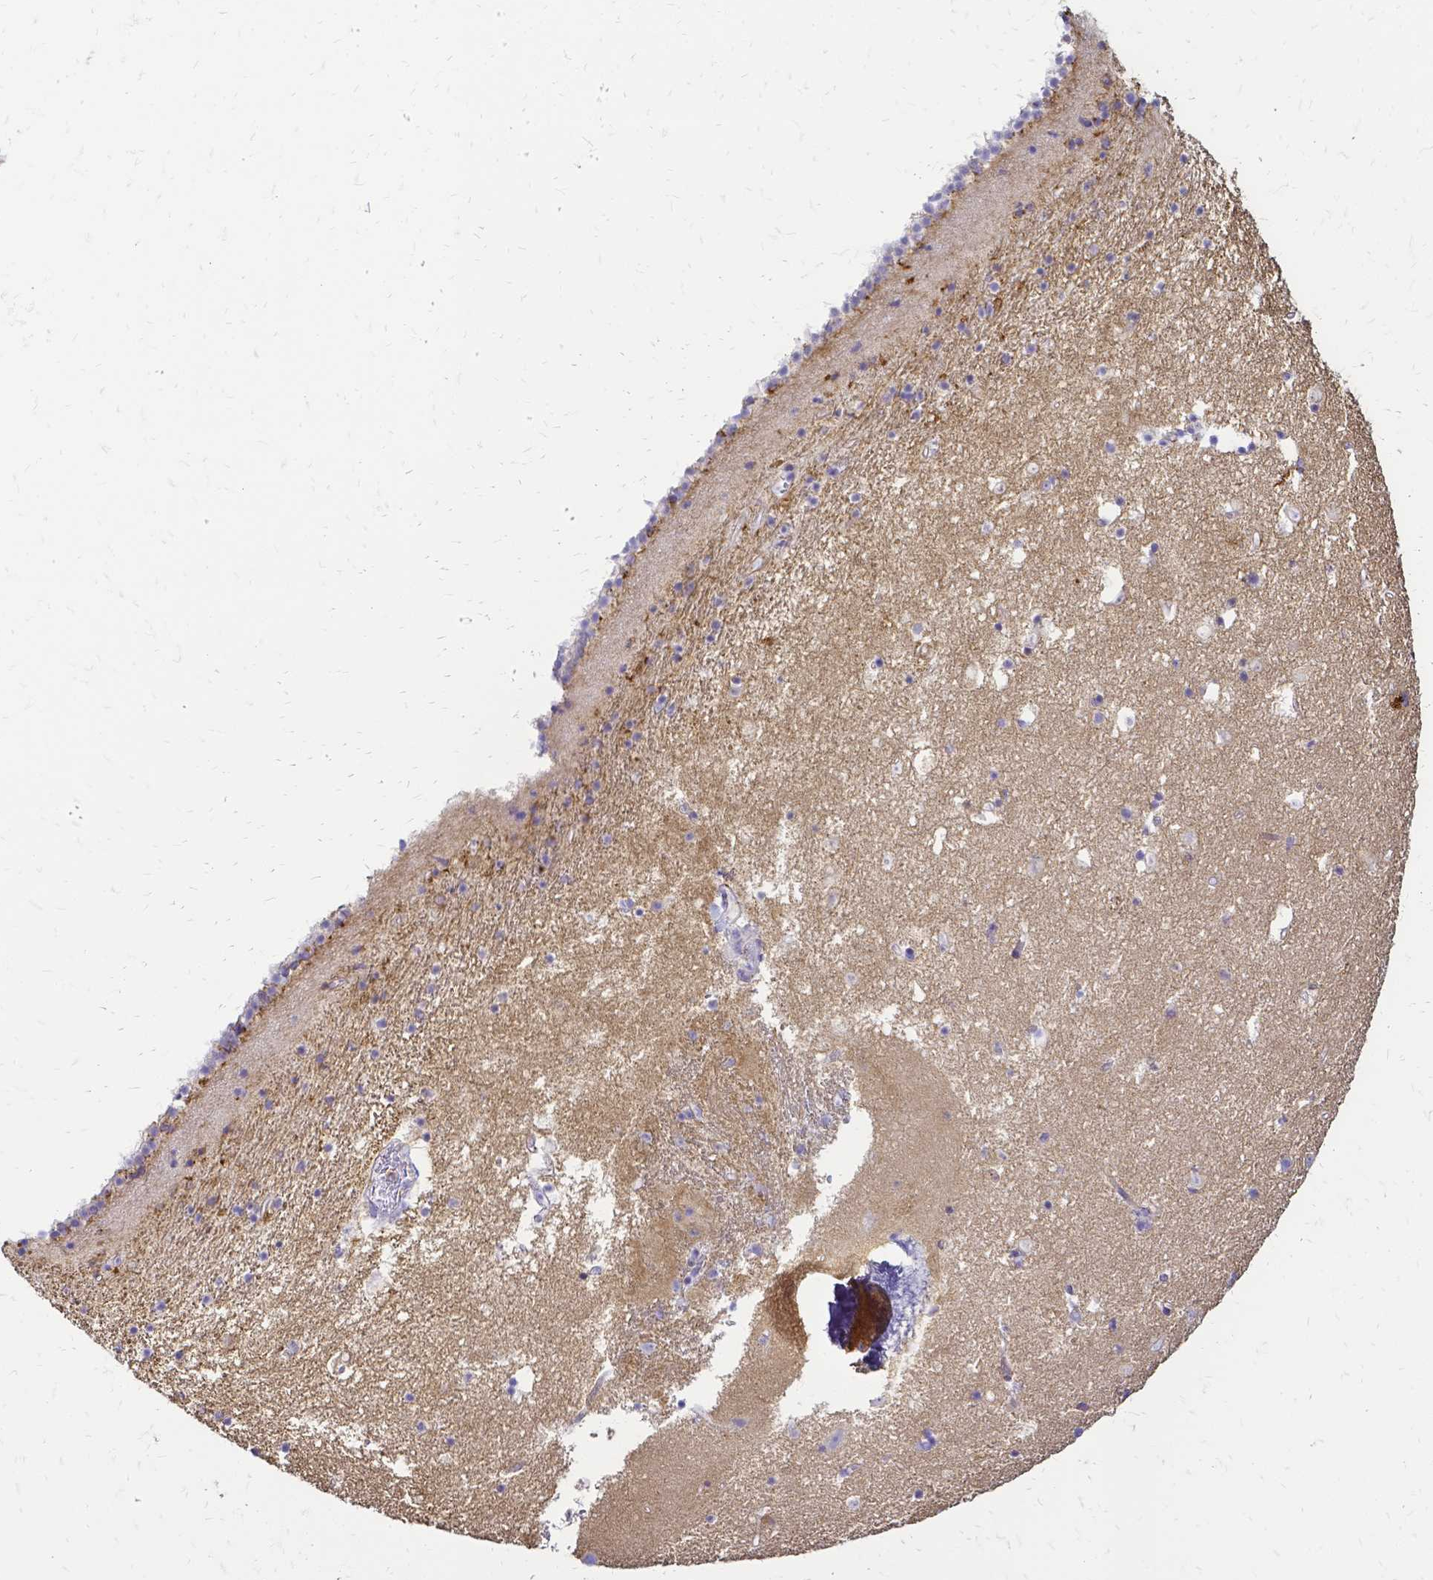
{"staining": {"intensity": "negative", "quantity": "none", "location": "none"}, "tissue": "caudate", "cell_type": "Glial cells", "image_type": "normal", "snomed": [{"axis": "morphology", "description": "Normal tissue, NOS"}, {"axis": "topography", "description": "Lateral ventricle wall"}], "caption": "Immunohistochemistry (IHC) image of benign caudate: human caudate stained with DAB (3,3'-diaminobenzidine) reveals no significant protein expression in glial cells.", "gene": "HSPA12A", "patient": {"sex": "female", "age": 71}}